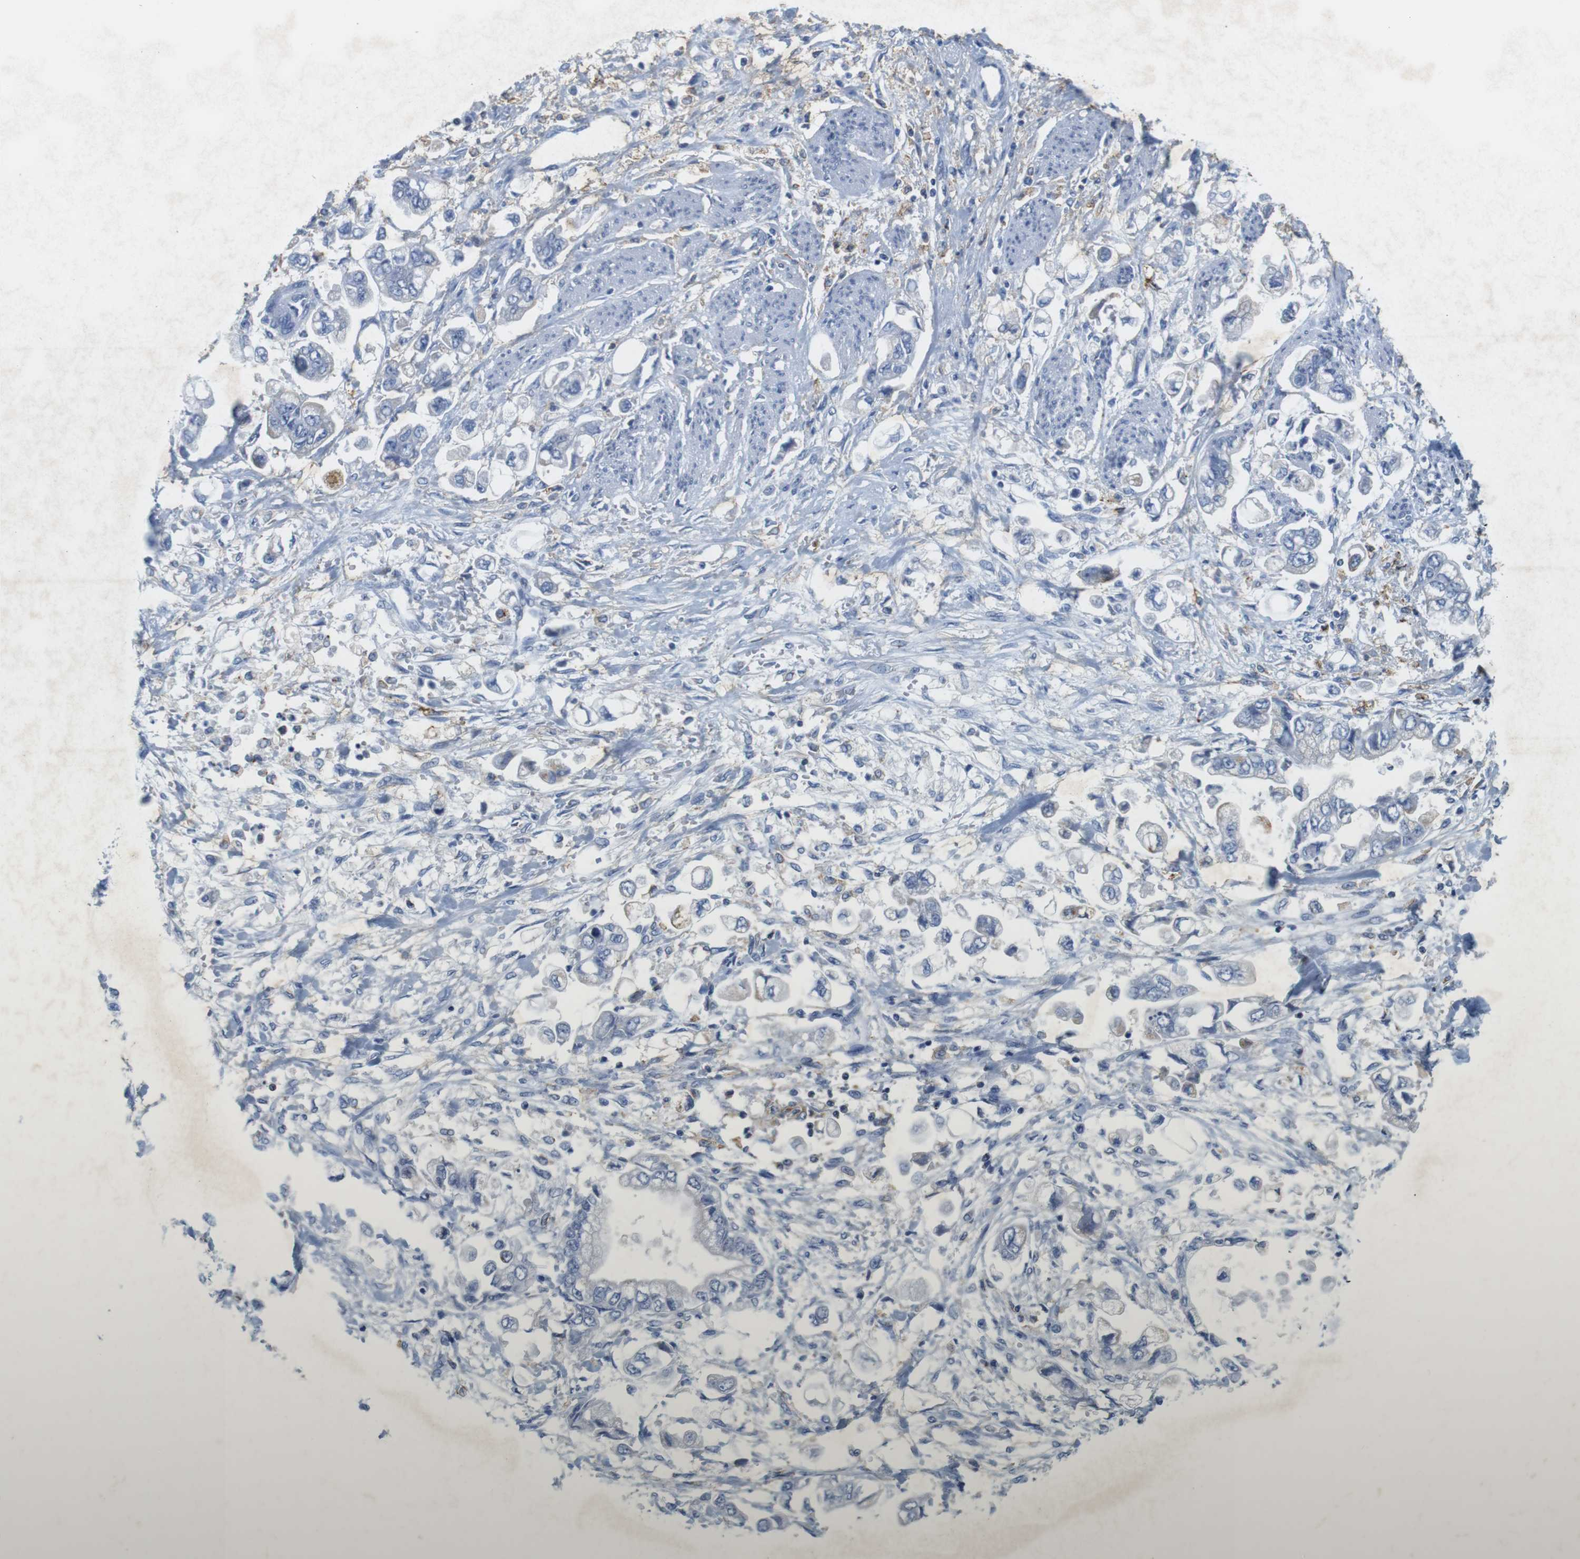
{"staining": {"intensity": "negative", "quantity": "none", "location": "none"}, "tissue": "stomach cancer", "cell_type": "Tumor cells", "image_type": "cancer", "snomed": [{"axis": "morphology", "description": "Normal tissue, NOS"}, {"axis": "morphology", "description": "Adenocarcinoma, NOS"}, {"axis": "topography", "description": "Stomach"}], "caption": "Human stomach adenocarcinoma stained for a protein using IHC demonstrates no expression in tumor cells.", "gene": "CNGA2", "patient": {"sex": "male", "age": 62}}